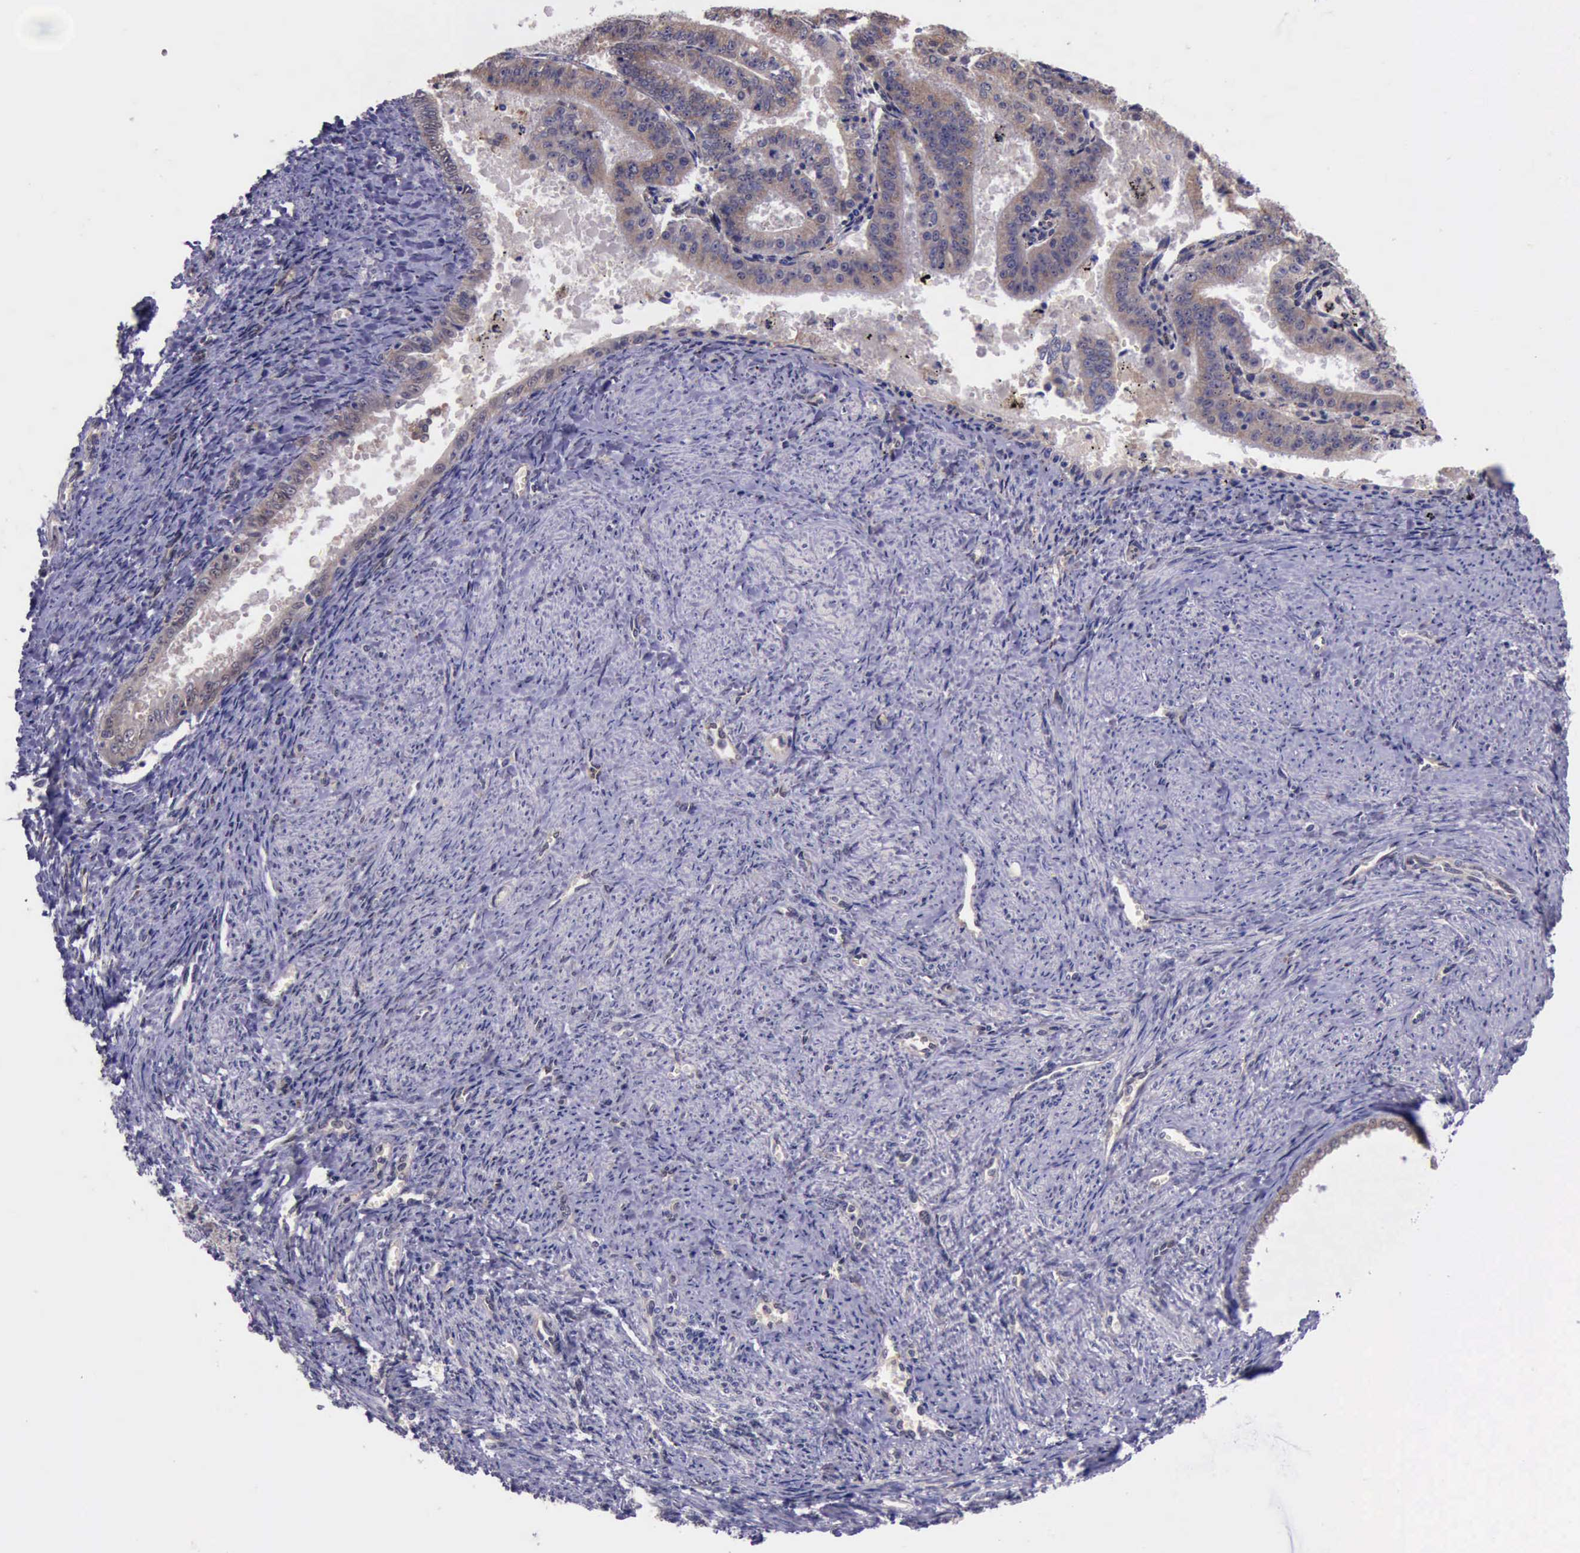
{"staining": {"intensity": "moderate", "quantity": ">75%", "location": "cytoplasmic/membranous"}, "tissue": "endometrial cancer", "cell_type": "Tumor cells", "image_type": "cancer", "snomed": [{"axis": "morphology", "description": "Adenocarcinoma, NOS"}, {"axis": "topography", "description": "Endometrium"}], "caption": "DAB immunohistochemical staining of endometrial cancer displays moderate cytoplasmic/membranous protein staining in about >75% of tumor cells.", "gene": "PLEK2", "patient": {"sex": "female", "age": 66}}